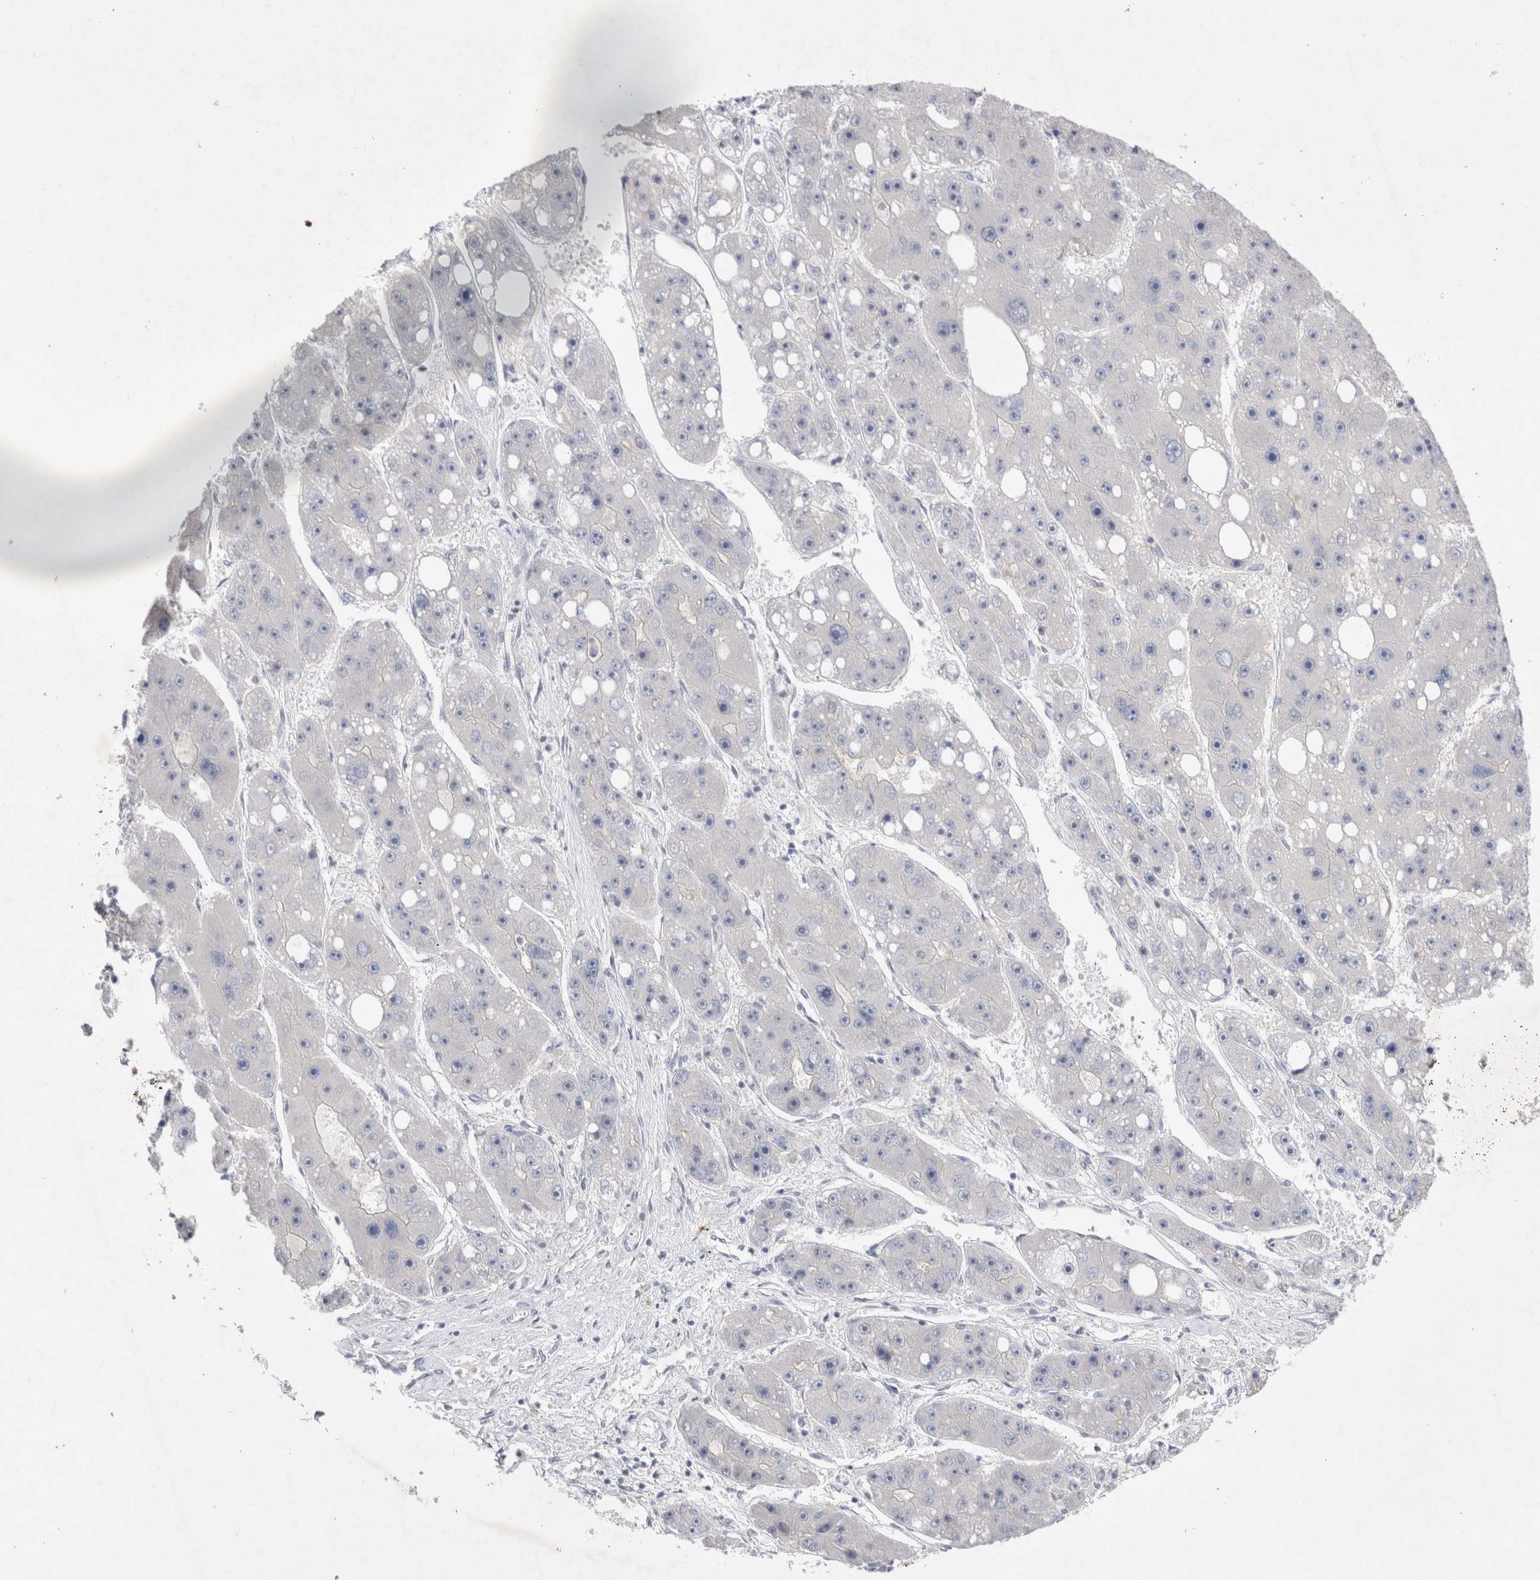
{"staining": {"intensity": "negative", "quantity": "none", "location": "none"}, "tissue": "liver cancer", "cell_type": "Tumor cells", "image_type": "cancer", "snomed": [{"axis": "morphology", "description": "Carcinoma, Hepatocellular, NOS"}, {"axis": "topography", "description": "Liver"}], "caption": "Protein analysis of liver hepatocellular carcinoma shows no significant staining in tumor cells. (Immunohistochemistry (ihc), brightfield microscopy, high magnification).", "gene": "BICD2", "patient": {"sex": "female", "age": 61}}